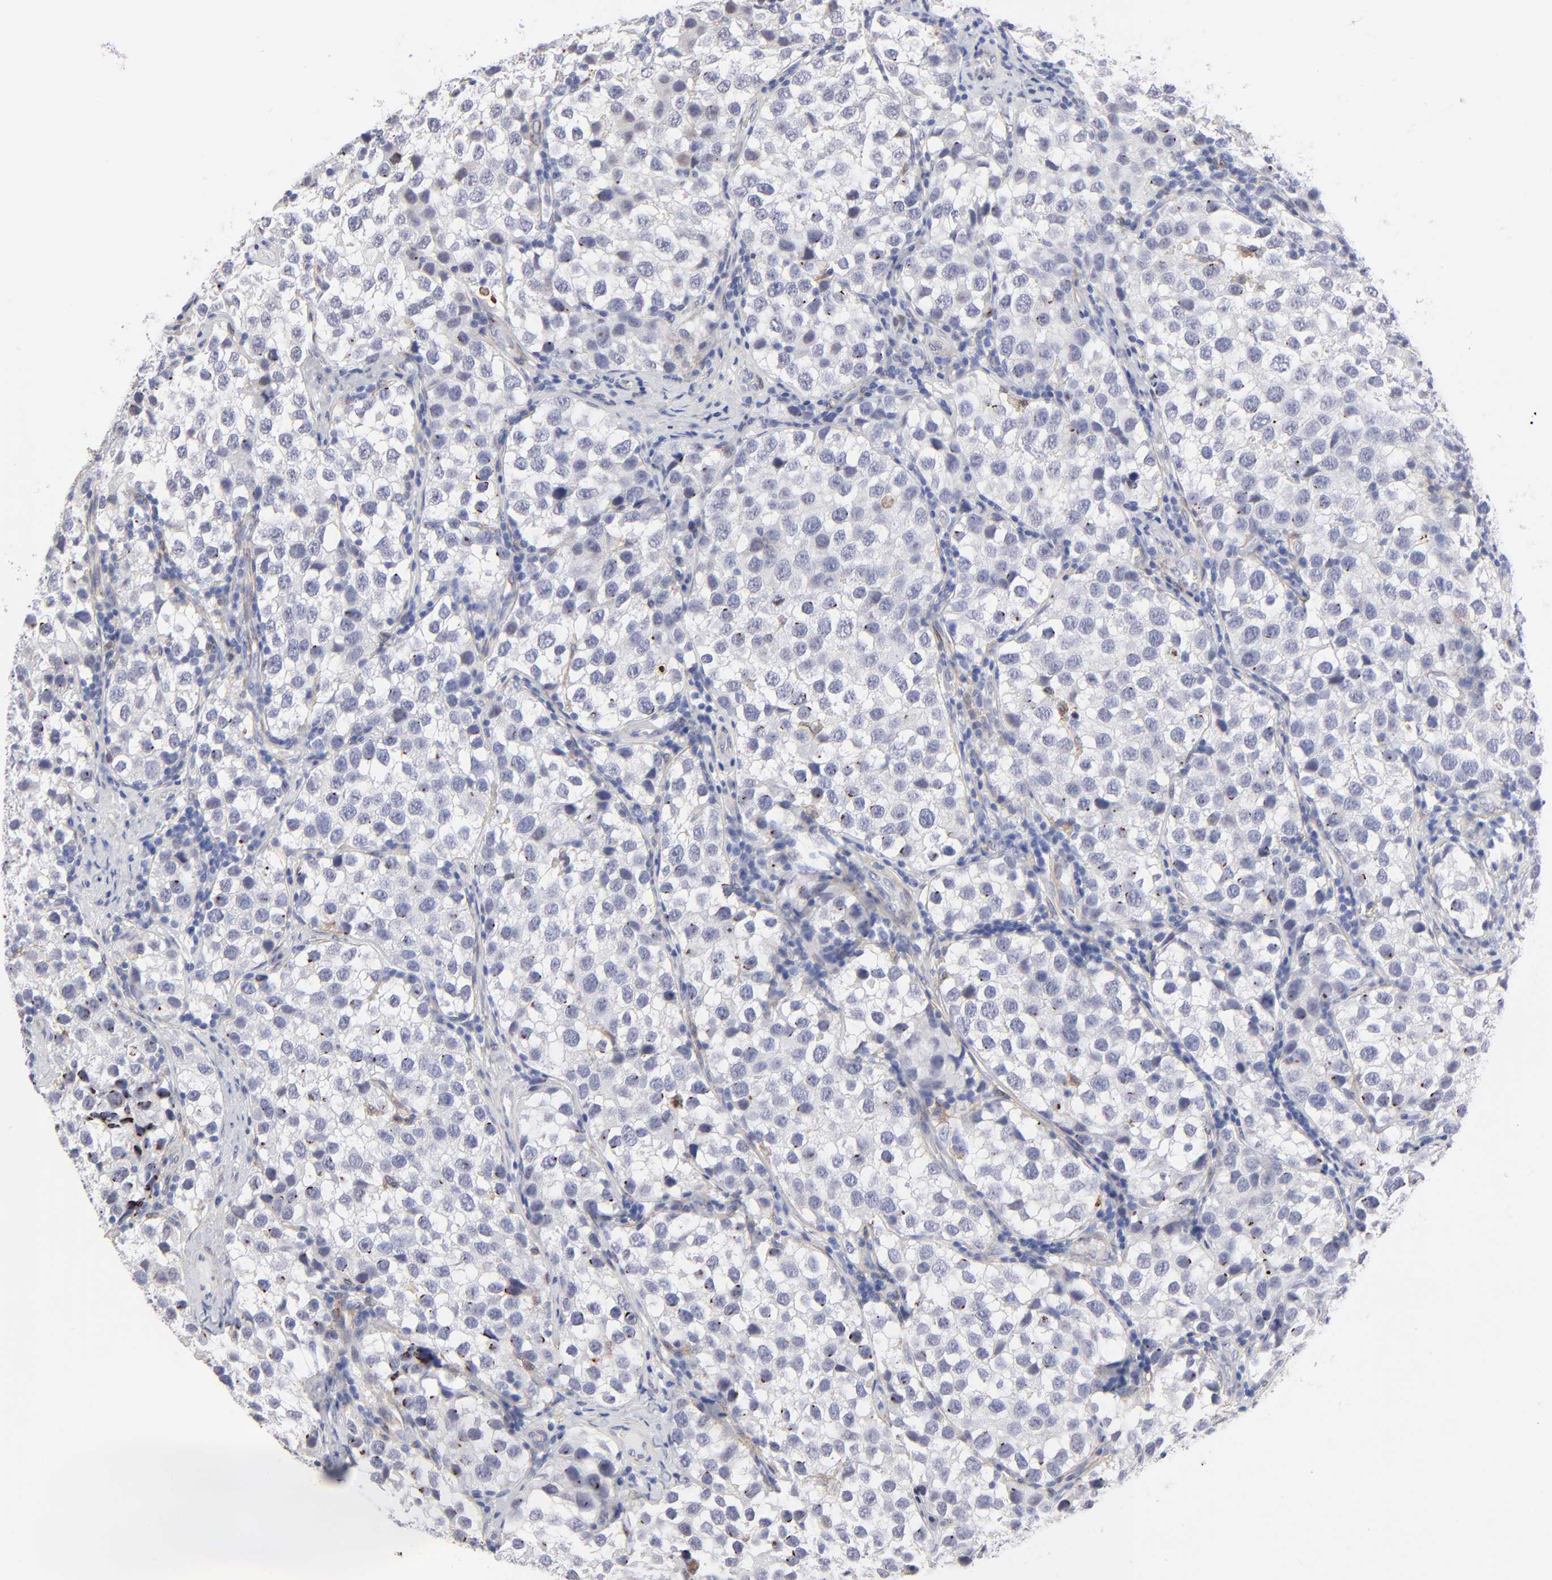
{"staining": {"intensity": "strong", "quantity": "<25%", "location": "nuclear"}, "tissue": "testis cancer", "cell_type": "Tumor cells", "image_type": "cancer", "snomed": [{"axis": "morphology", "description": "Seminoma, NOS"}, {"axis": "topography", "description": "Testis"}], "caption": "Immunohistochemical staining of testis cancer exhibits medium levels of strong nuclear protein positivity in about <25% of tumor cells. Using DAB (3,3'-diaminobenzidine) (brown) and hematoxylin (blue) stains, captured at high magnification using brightfield microscopy.", "gene": "PDGFRB", "patient": {"sex": "male", "age": 39}}